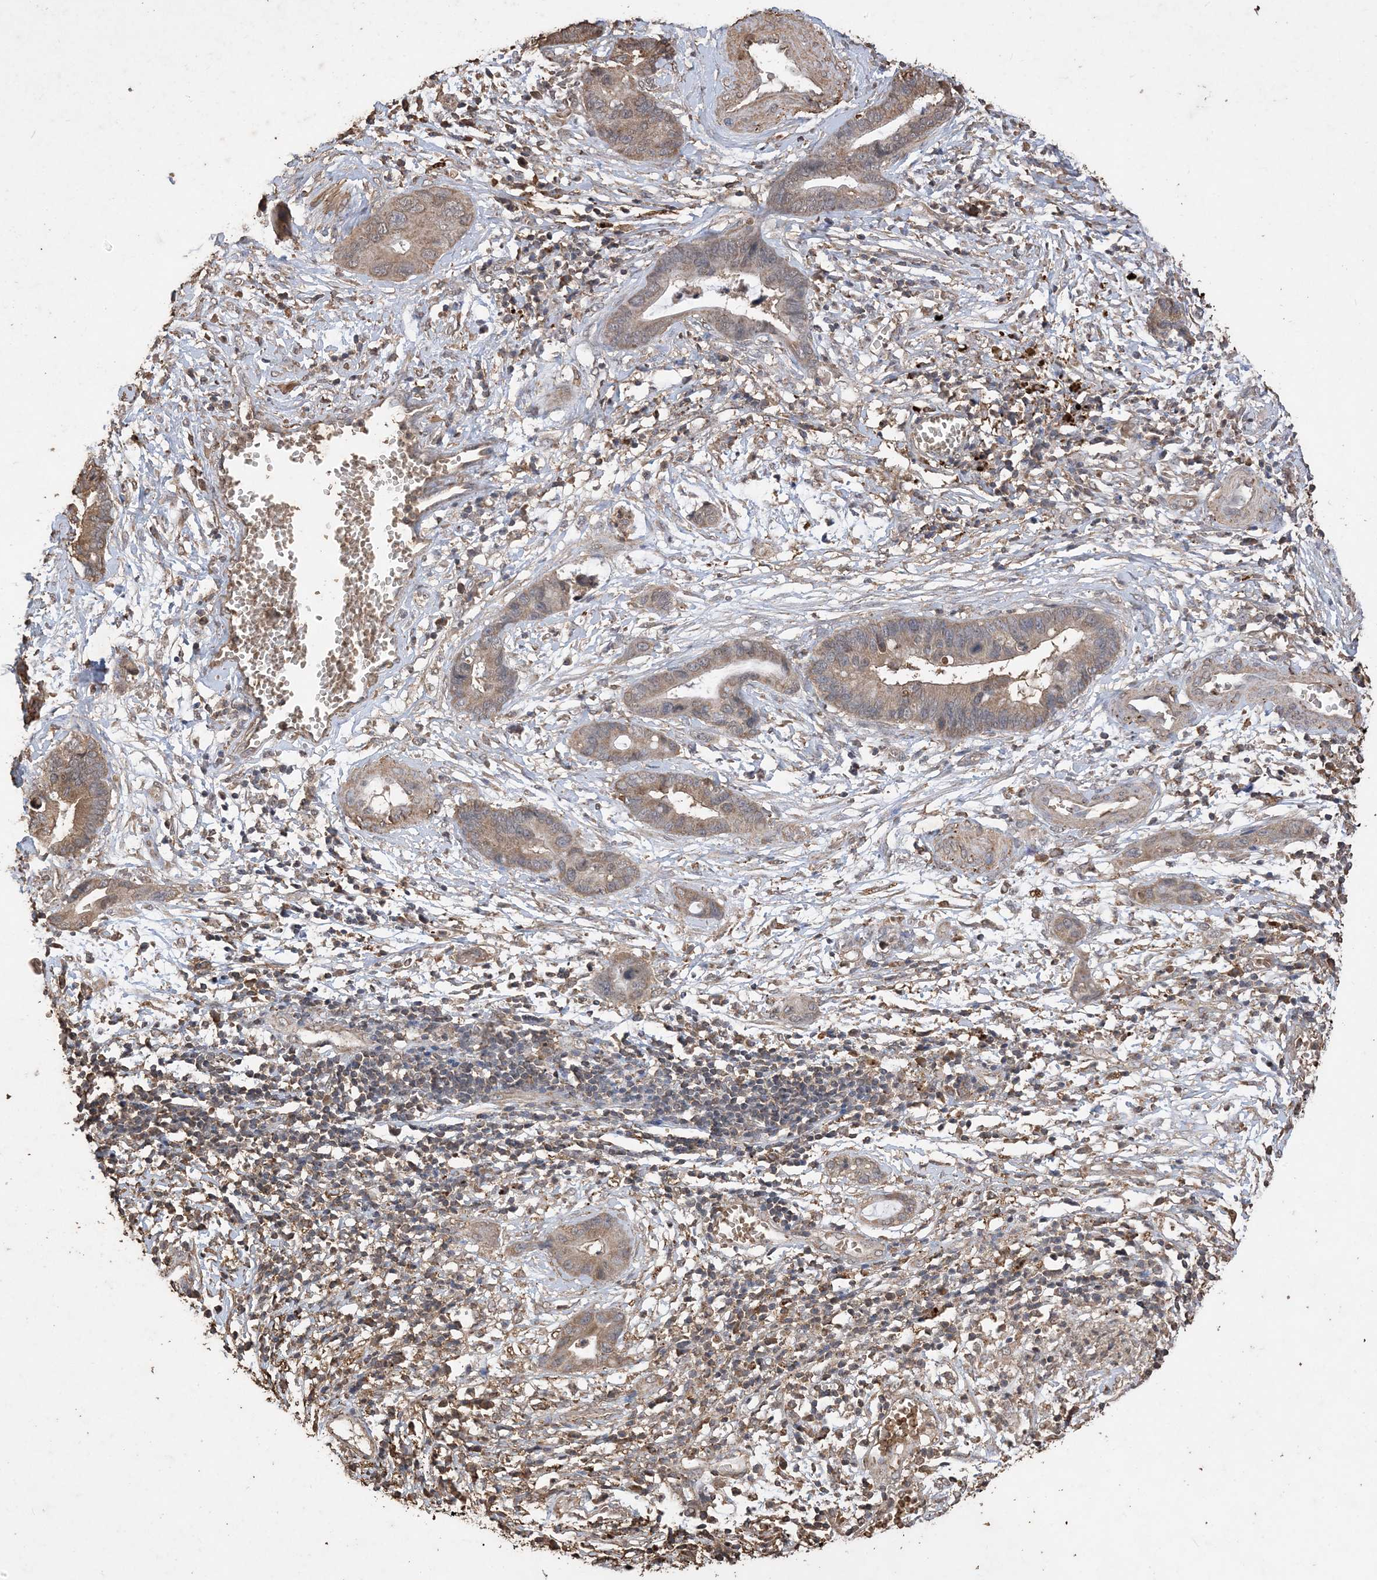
{"staining": {"intensity": "weak", "quantity": ">75%", "location": "cytoplasmic/membranous"}, "tissue": "cervical cancer", "cell_type": "Tumor cells", "image_type": "cancer", "snomed": [{"axis": "morphology", "description": "Adenocarcinoma, NOS"}, {"axis": "topography", "description": "Cervix"}], "caption": "Protein expression analysis of adenocarcinoma (cervical) shows weak cytoplasmic/membranous expression in approximately >75% of tumor cells.", "gene": "HPS4", "patient": {"sex": "female", "age": 44}}